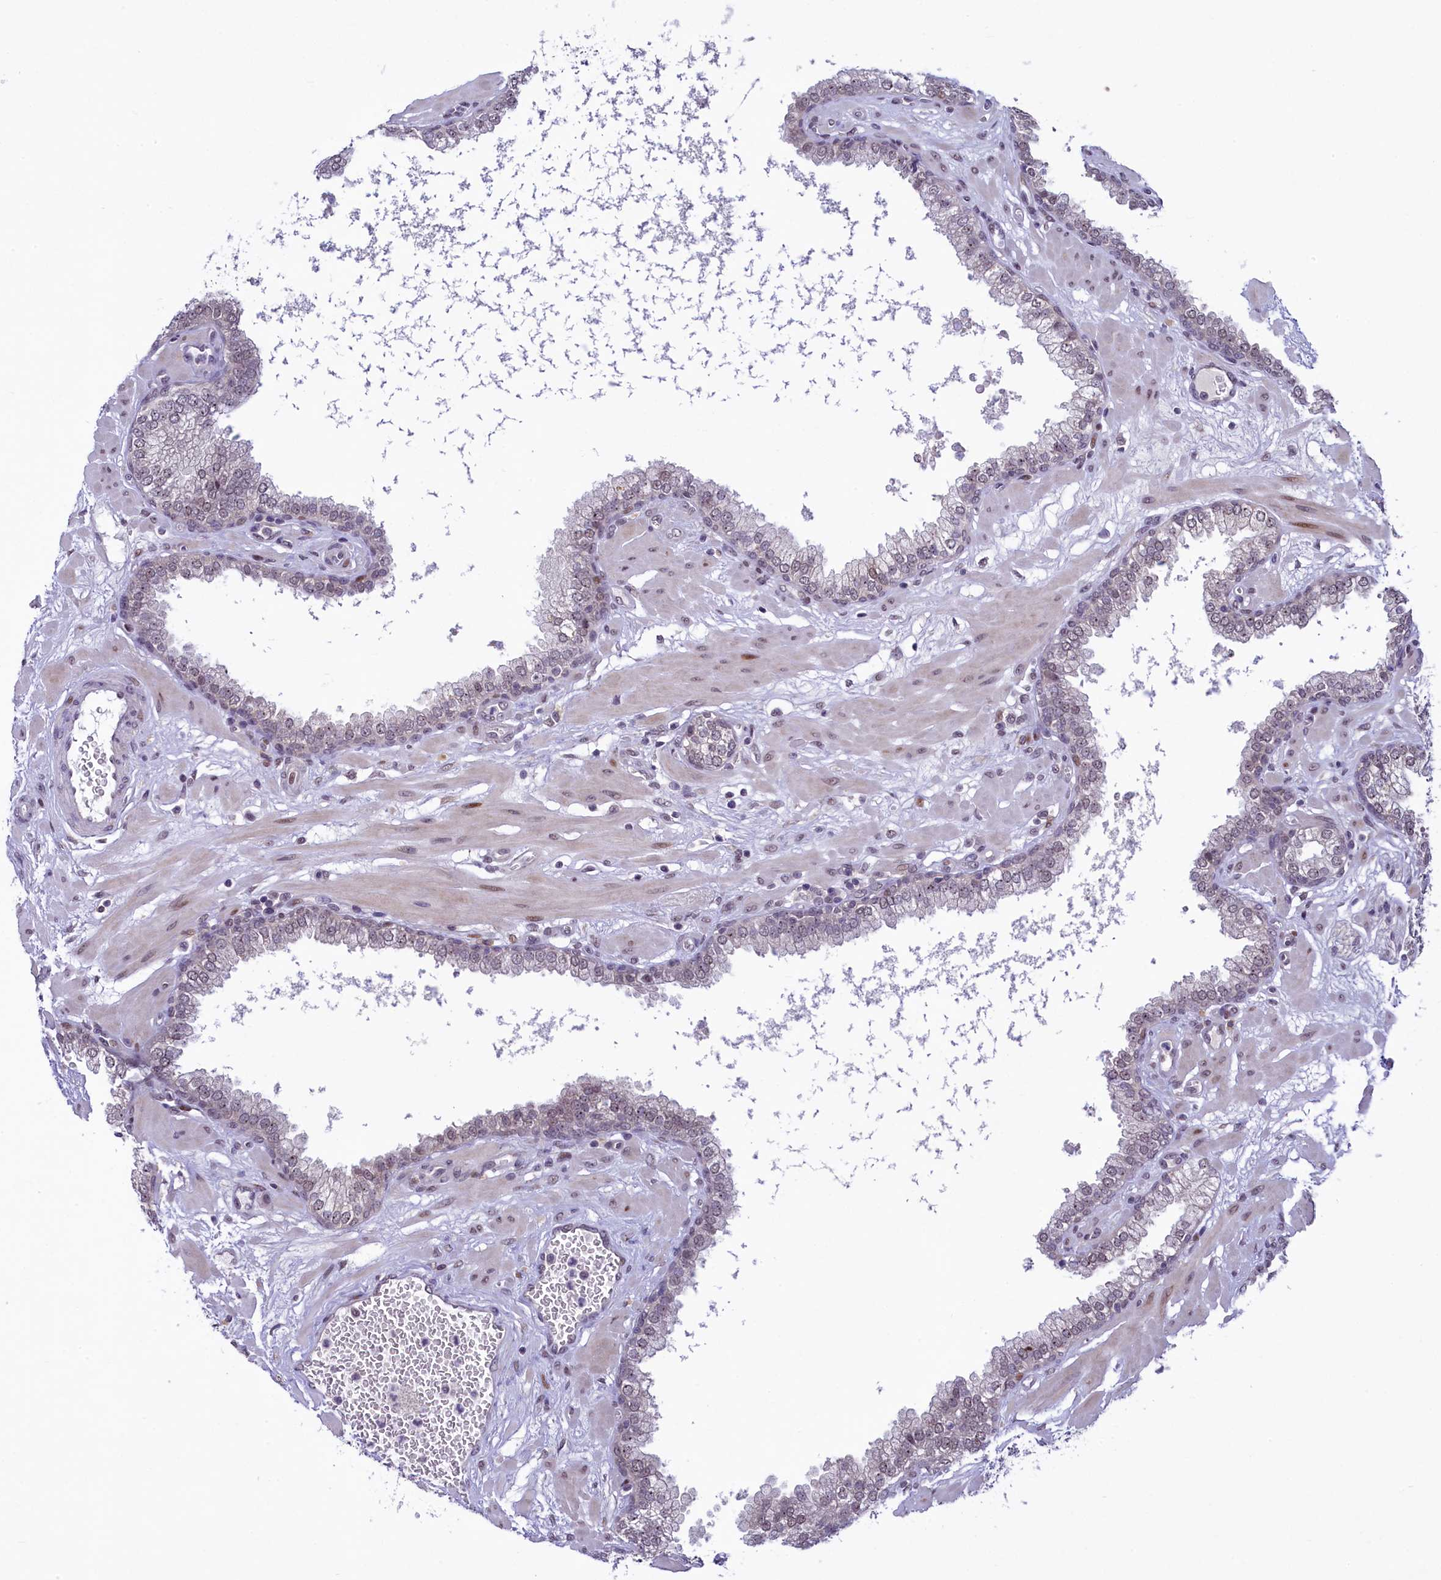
{"staining": {"intensity": "moderate", "quantity": "25%-75%", "location": "nuclear"}, "tissue": "prostate", "cell_type": "Glandular cells", "image_type": "normal", "snomed": [{"axis": "morphology", "description": "Normal tissue, NOS"}, {"axis": "morphology", "description": "Urothelial carcinoma, Low grade"}, {"axis": "topography", "description": "Urinary bladder"}, {"axis": "topography", "description": "Prostate"}], "caption": "The histopathology image demonstrates staining of unremarkable prostate, revealing moderate nuclear protein positivity (brown color) within glandular cells.", "gene": "ANKS3", "patient": {"sex": "male", "age": 60}}